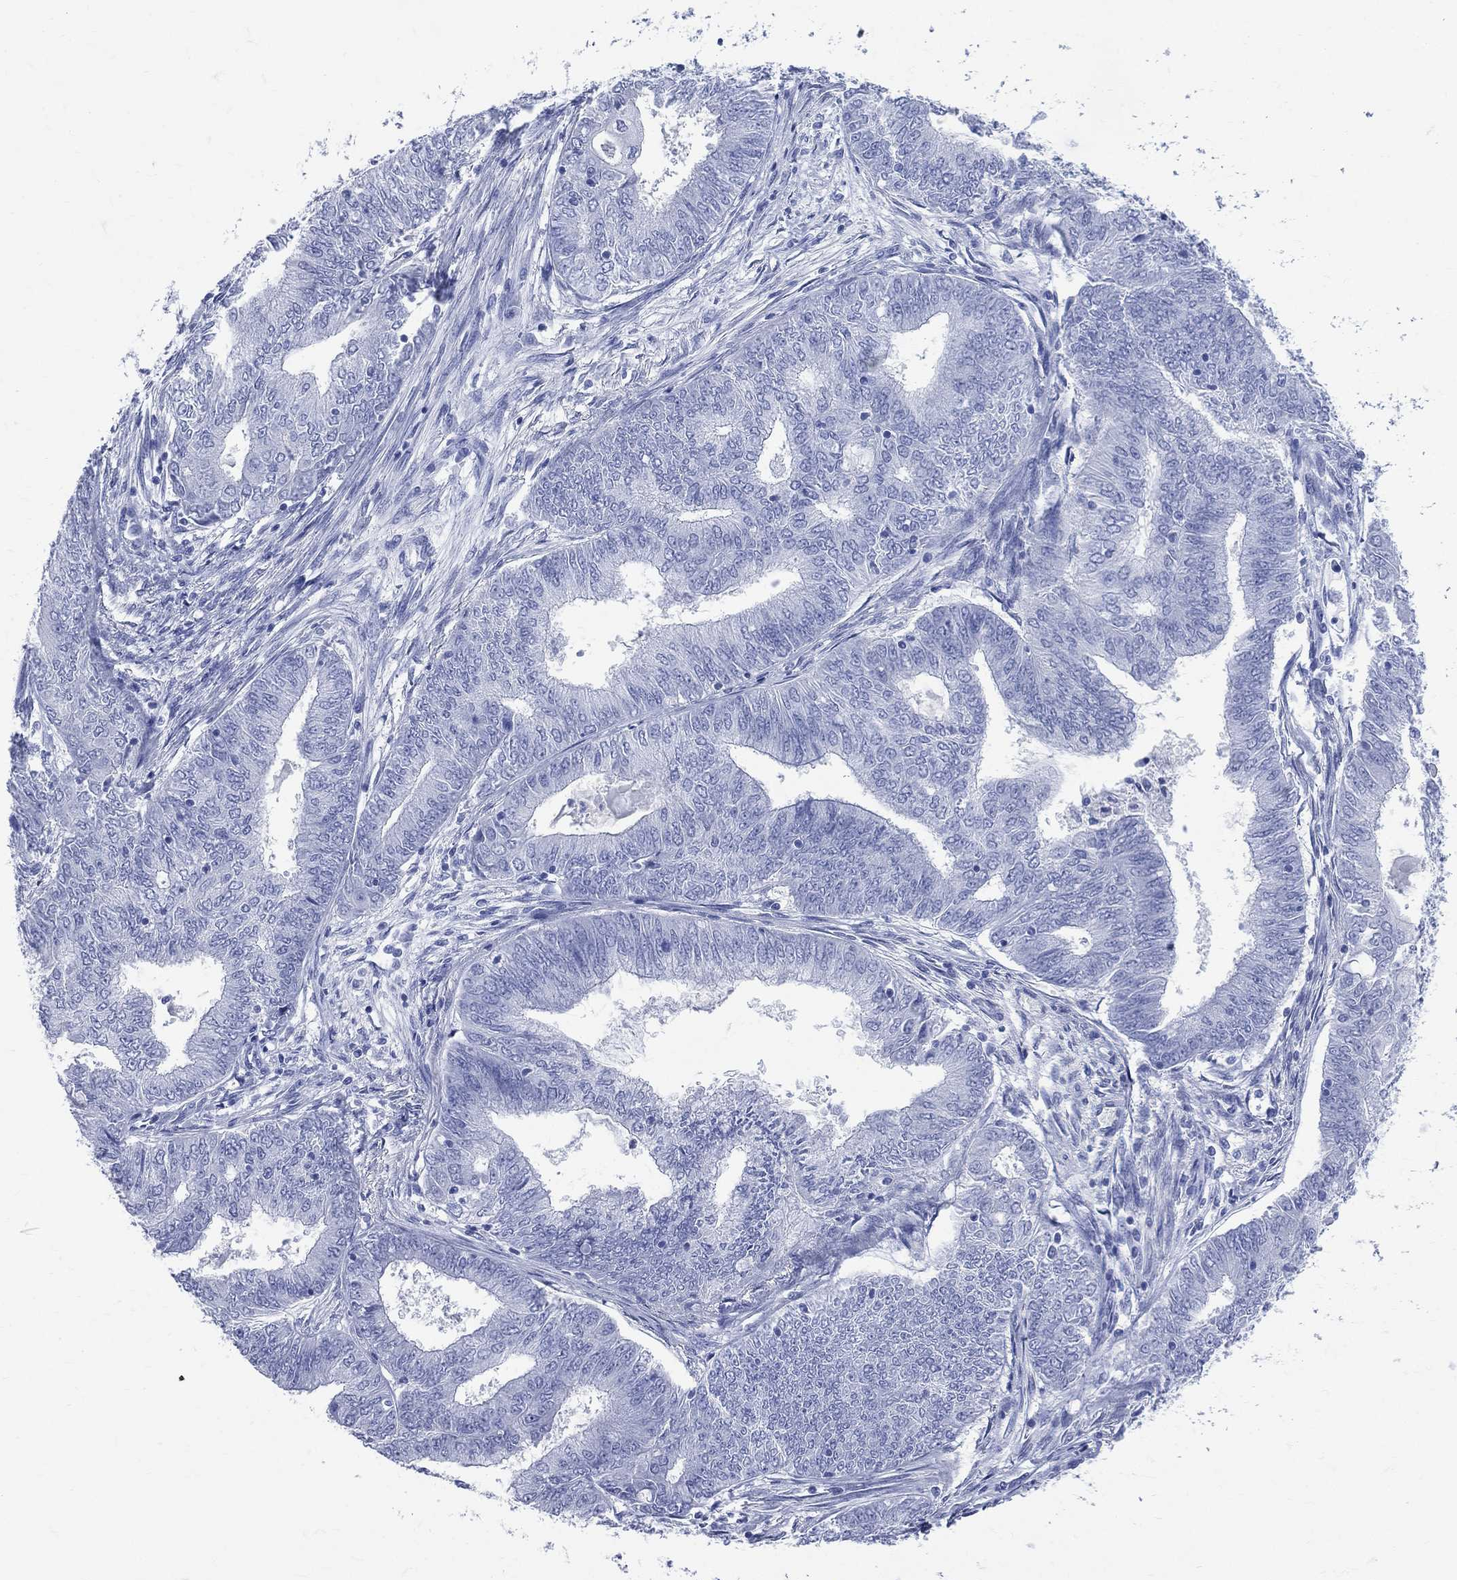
{"staining": {"intensity": "negative", "quantity": "none", "location": "none"}, "tissue": "endometrial cancer", "cell_type": "Tumor cells", "image_type": "cancer", "snomed": [{"axis": "morphology", "description": "Adenocarcinoma, NOS"}, {"axis": "topography", "description": "Endometrium"}], "caption": "Photomicrograph shows no significant protein expression in tumor cells of endometrial cancer (adenocarcinoma). The staining is performed using DAB brown chromogen with nuclei counter-stained in using hematoxylin.", "gene": "SYP", "patient": {"sex": "female", "age": 62}}